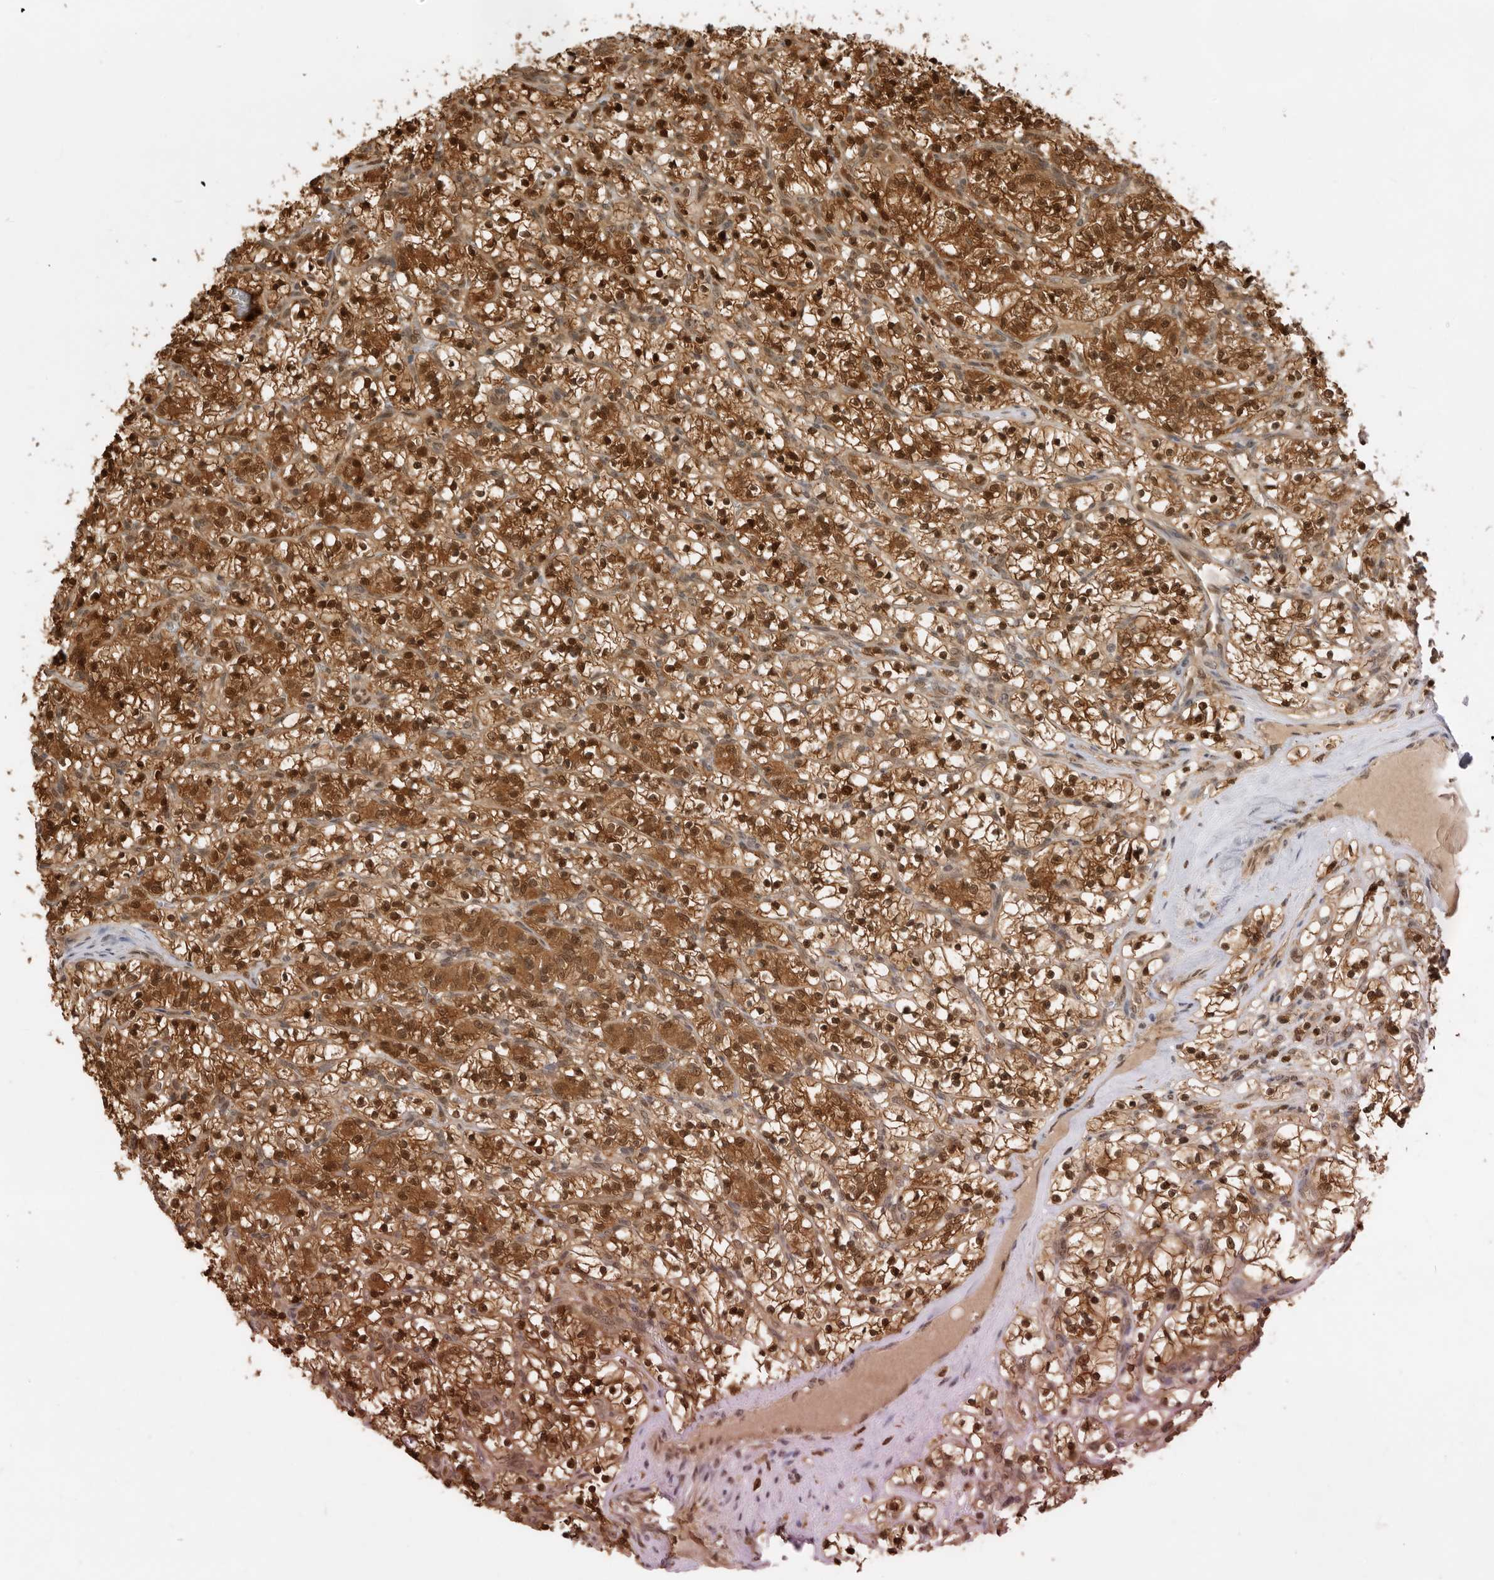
{"staining": {"intensity": "strong", "quantity": ">75%", "location": "cytoplasmic/membranous,nuclear"}, "tissue": "renal cancer", "cell_type": "Tumor cells", "image_type": "cancer", "snomed": [{"axis": "morphology", "description": "Adenocarcinoma, NOS"}, {"axis": "topography", "description": "Kidney"}], "caption": "Immunohistochemical staining of renal adenocarcinoma shows high levels of strong cytoplasmic/membranous and nuclear protein expression in about >75% of tumor cells.", "gene": "ADPRS", "patient": {"sex": "female", "age": 57}}